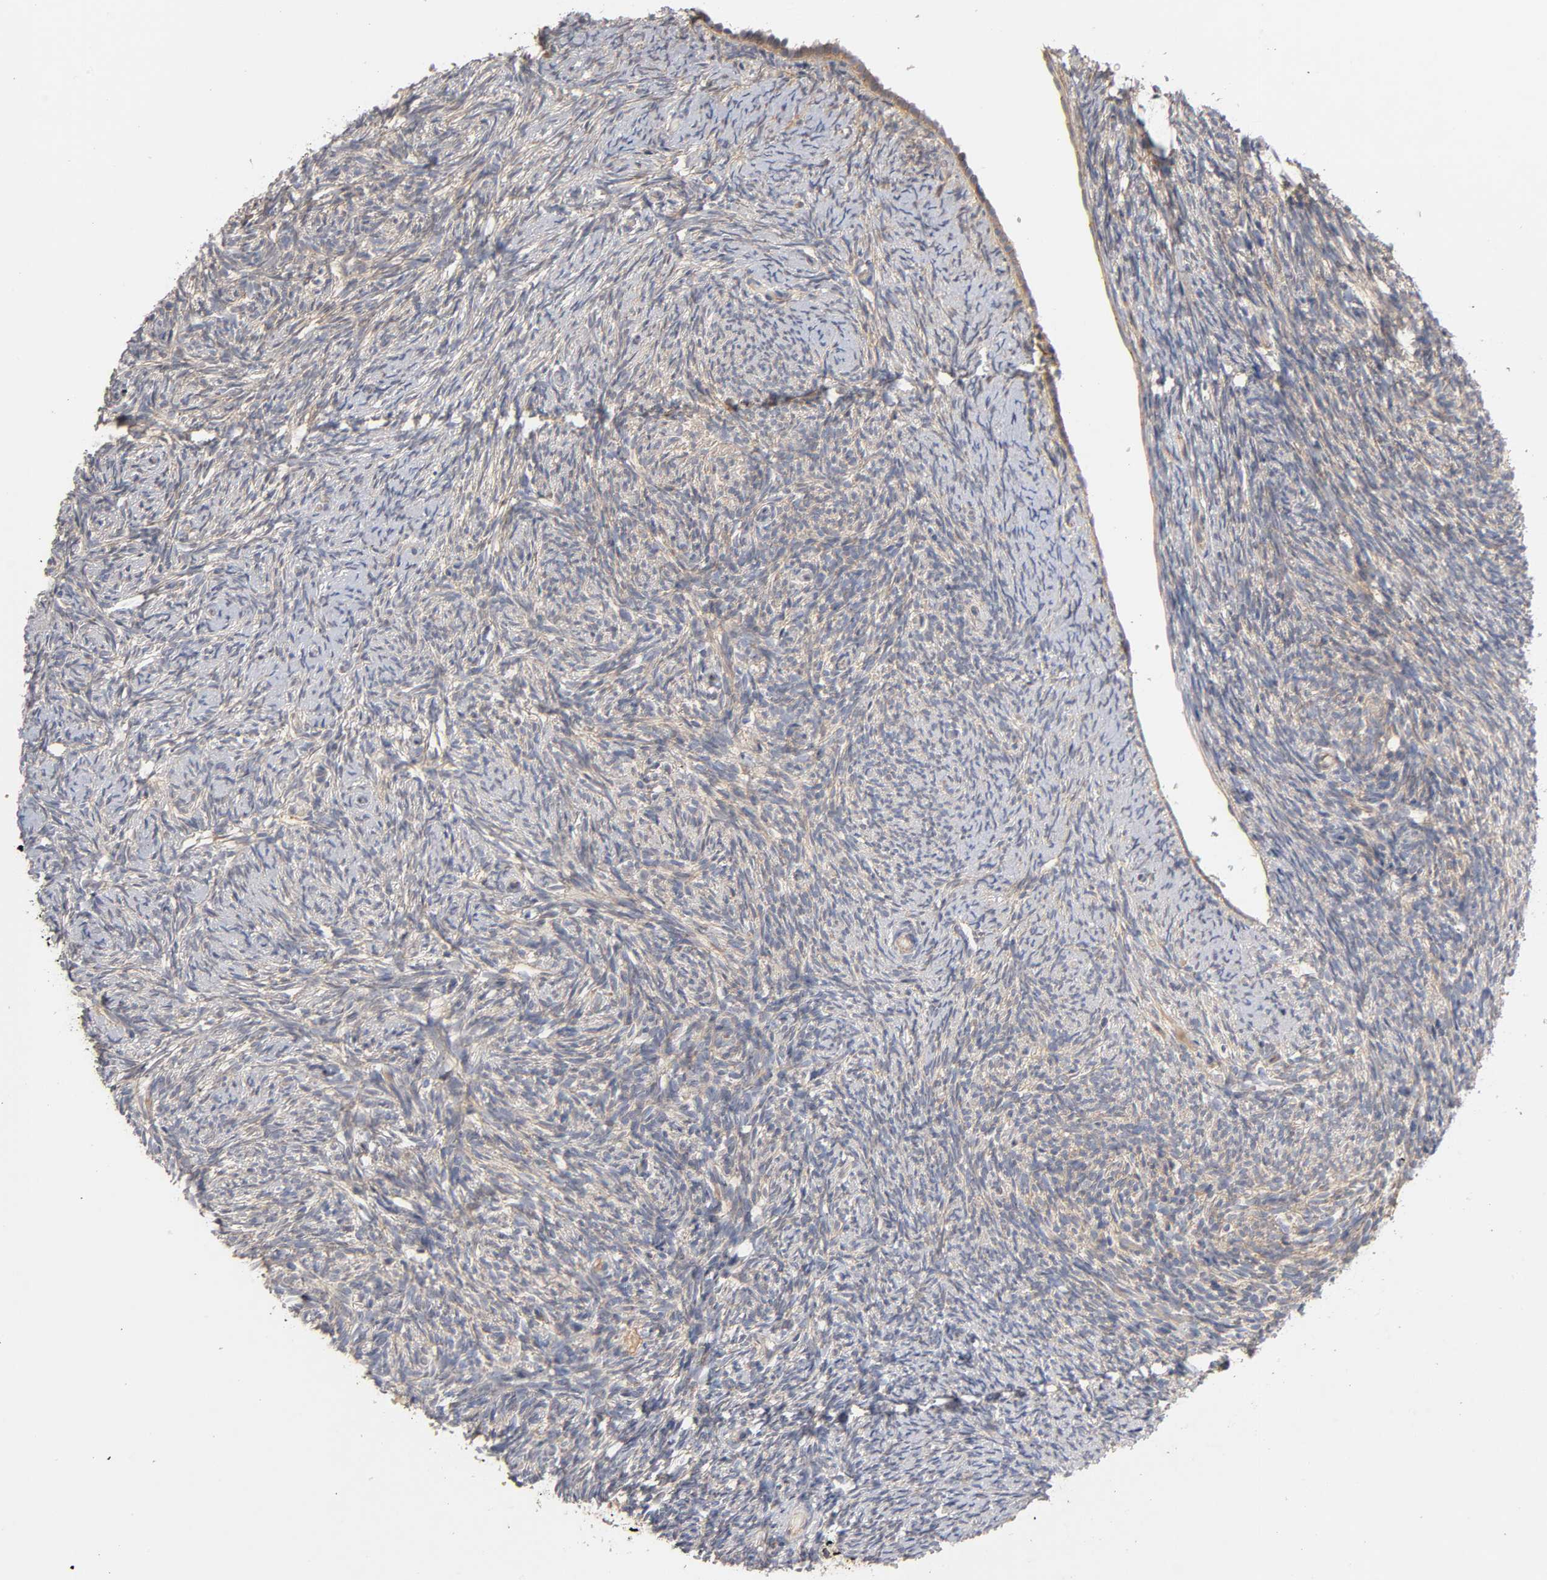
{"staining": {"intensity": "weak", "quantity": ">75%", "location": "cytoplasmic/membranous"}, "tissue": "ovary", "cell_type": "Ovarian stroma cells", "image_type": "normal", "snomed": [{"axis": "morphology", "description": "Normal tissue, NOS"}, {"axis": "topography", "description": "Ovary"}], "caption": "Immunohistochemistry (IHC) staining of unremarkable ovary, which reveals low levels of weak cytoplasmic/membranous positivity in about >75% of ovarian stroma cells indicating weak cytoplasmic/membranous protein positivity. The staining was performed using DAB (3,3'-diaminobenzidine) (brown) for protein detection and nuclei were counterstained in hematoxylin (blue).", "gene": "PDZD11", "patient": {"sex": "female", "age": 60}}